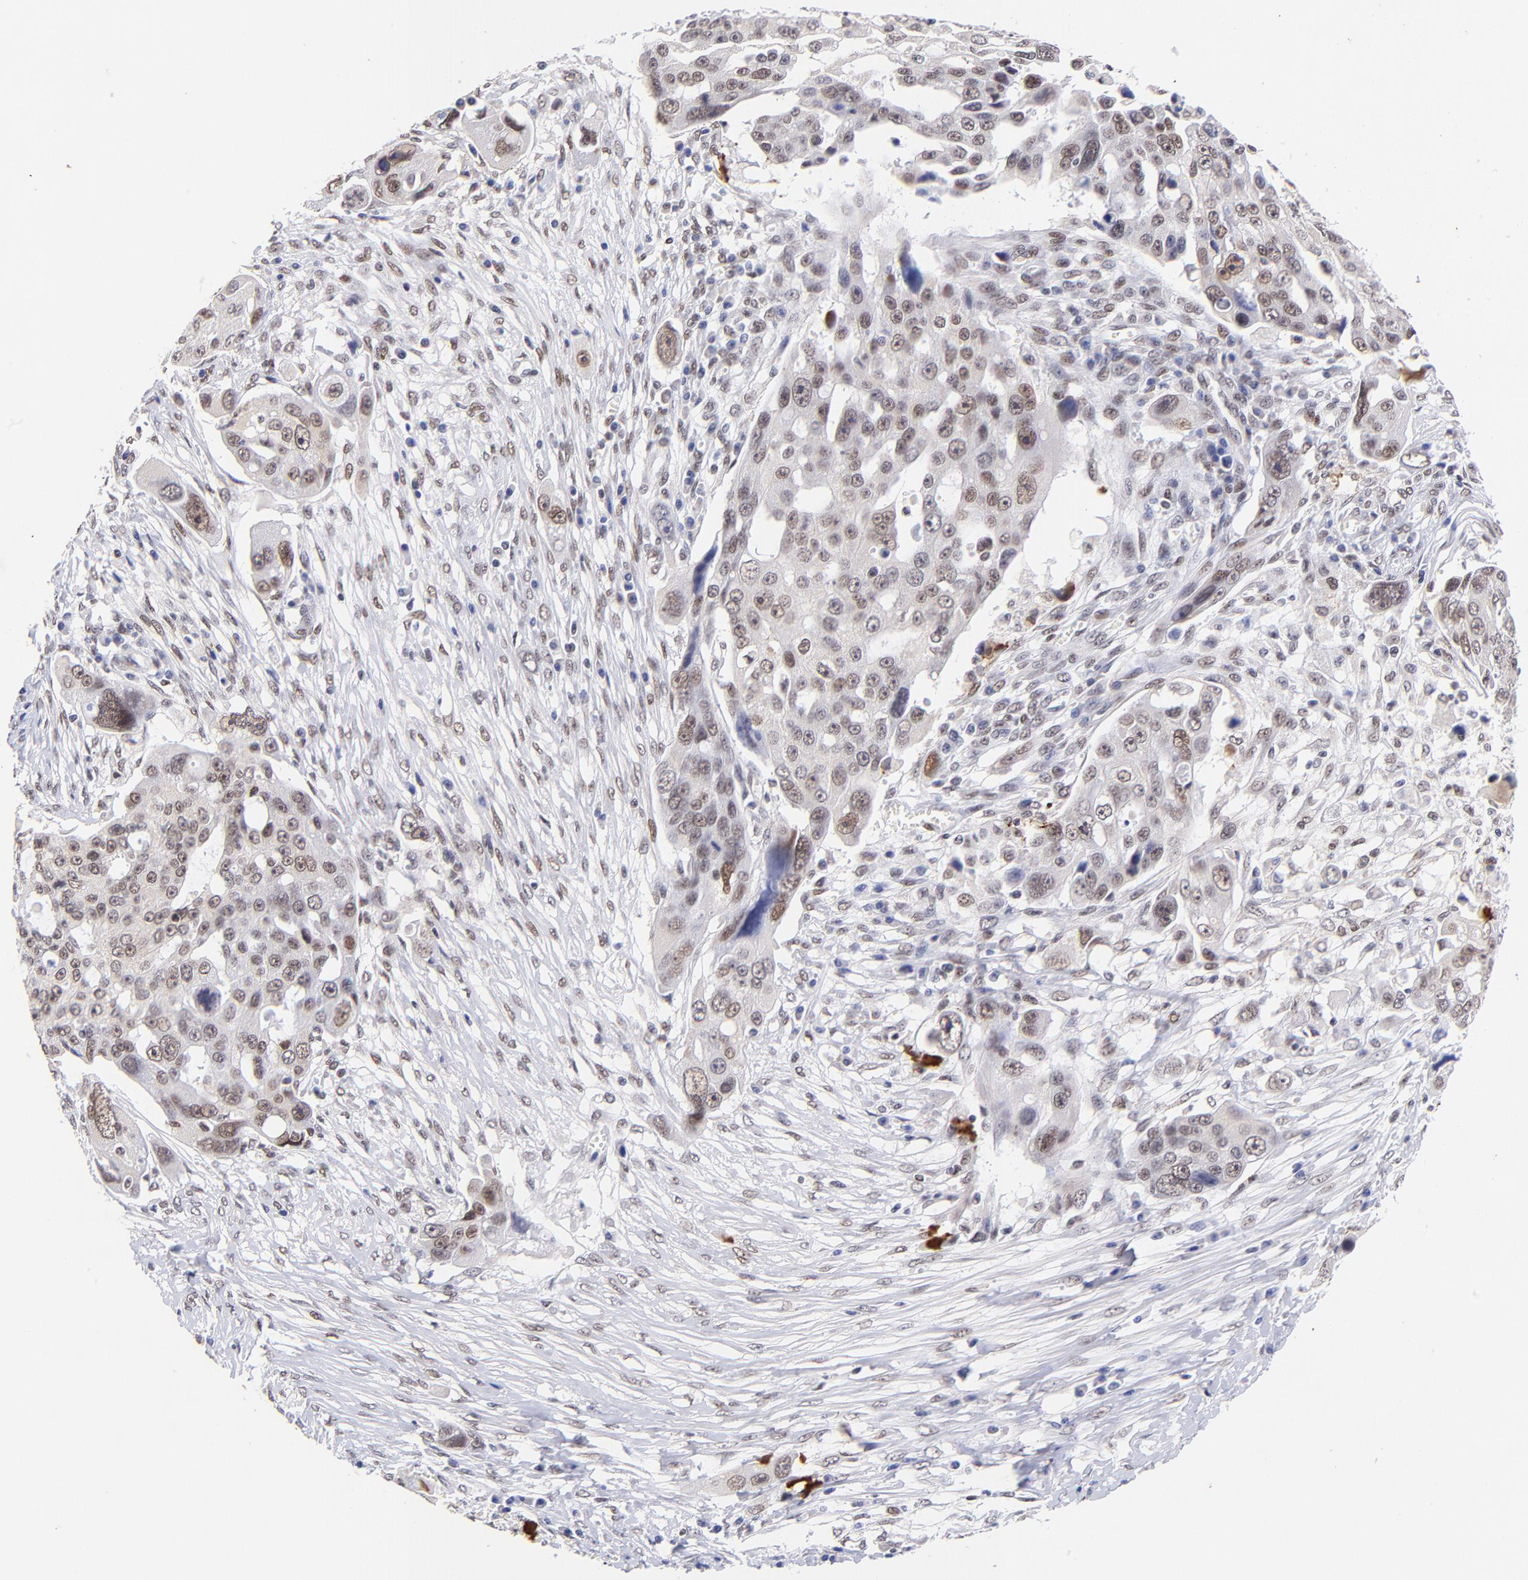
{"staining": {"intensity": "moderate", "quantity": ">75%", "location": "nuclear"}, "tissue": "ovarian cancer", "cell_type": "Tumor cells", "image_type": "cancer", "snomed": [{"axis": "morphology", "description": "Carcinoma, endometroid"}, {"axis": "topography", "description": "Ovary"}], "caption": "Ovarian endometroid carcinoma stained with a protein marker demonstrates moderate staining in tumor cells.", "gene": "MIDEAS", "patient": {"sex": "female", "age": 75}}